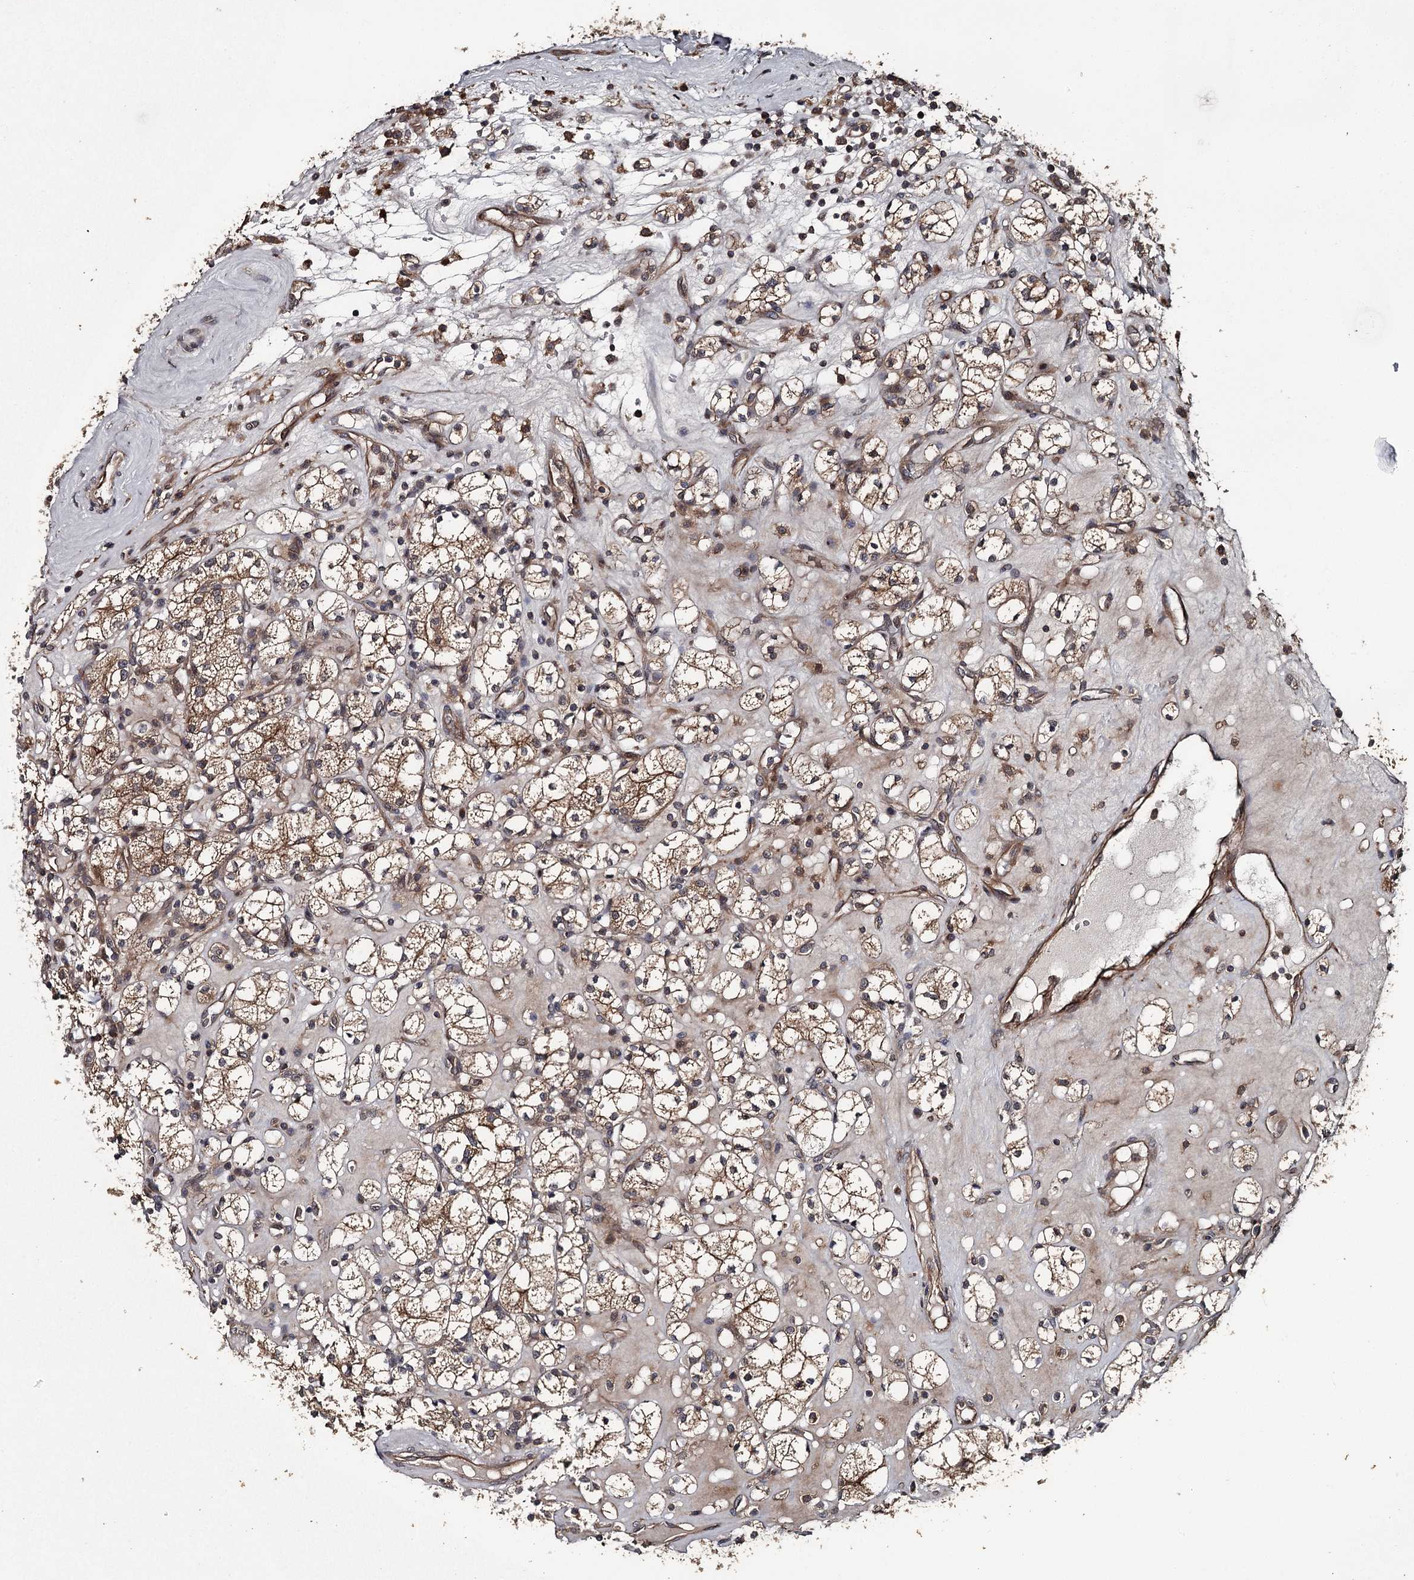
{"staining": {"intensity": "moderate", "quantity": ">75%", "location": "cytoplasmic/membranous"}, "tissue": "renal cancer", "cell_type": "Tumor cells", "image_type": "cancer", "snomed": [{"axis": "morphology", "description": "Adenocarcinoma, NOS"}, {"axis": "topography", "description": "Kidney"}], "caption": "Renal adenocarcinoma tissue displays moderate cytoplasmic/membranous staining in approximately >75% of tumor cells", "gene": "RAB21", "patient": {"sex": "male", "age": 77}}